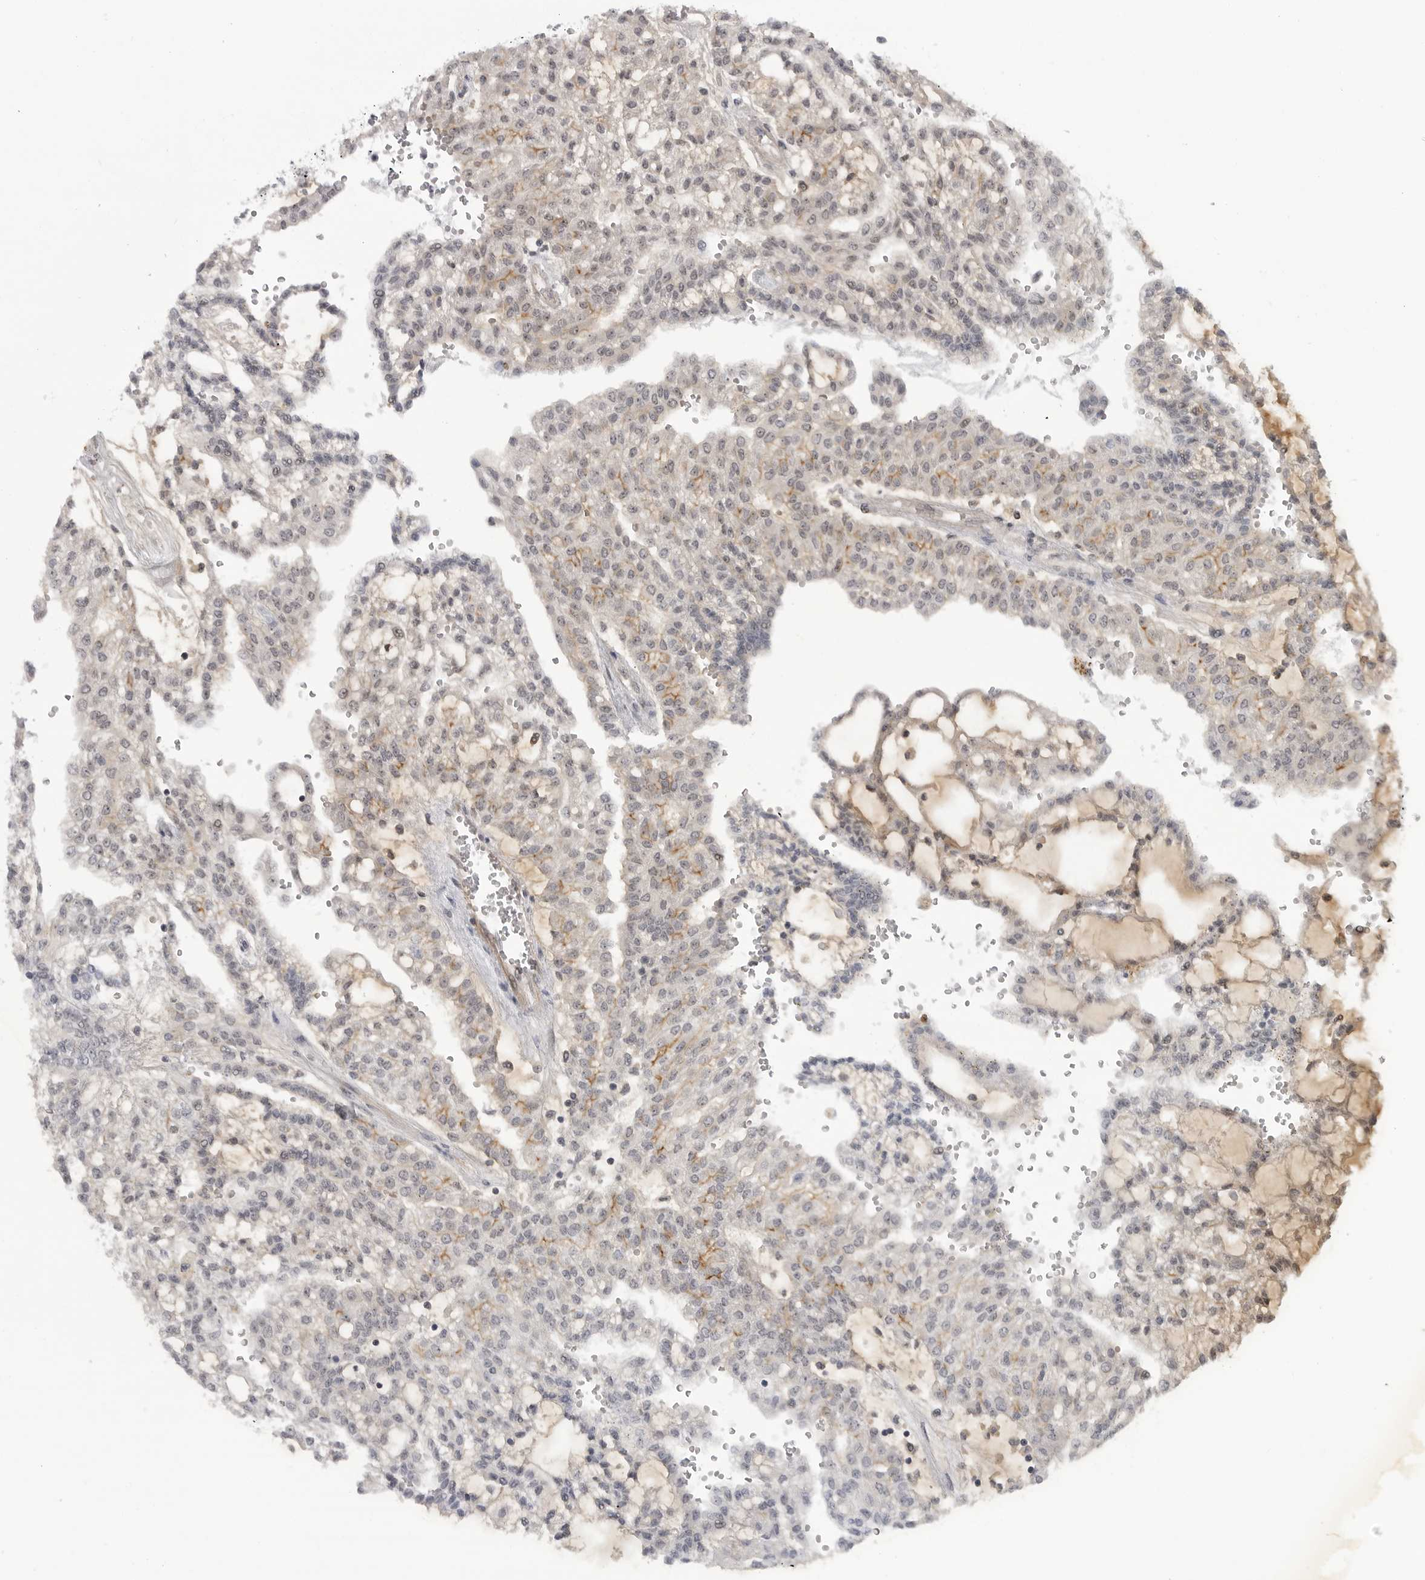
{"staining": {"intensity": "weak", "quantity": "<25%", "location": "cytoplasmic/membranous"}, "tissue": "renal cancer", "cell_type": "Tumor cells", "image_type": "cancer", "snomed": [{"axis": "morphology", "description": "Adenocarcinoma, NOS"}, {"axis": "topography", "description": "Kidney"}], "caption": "An immunohistochemistry image of renal cancer is shown. There is no staining in tumor cells of renal cancer.", "gene": "CEP295NL", "patient": {"sex": "male", "age": 63}}